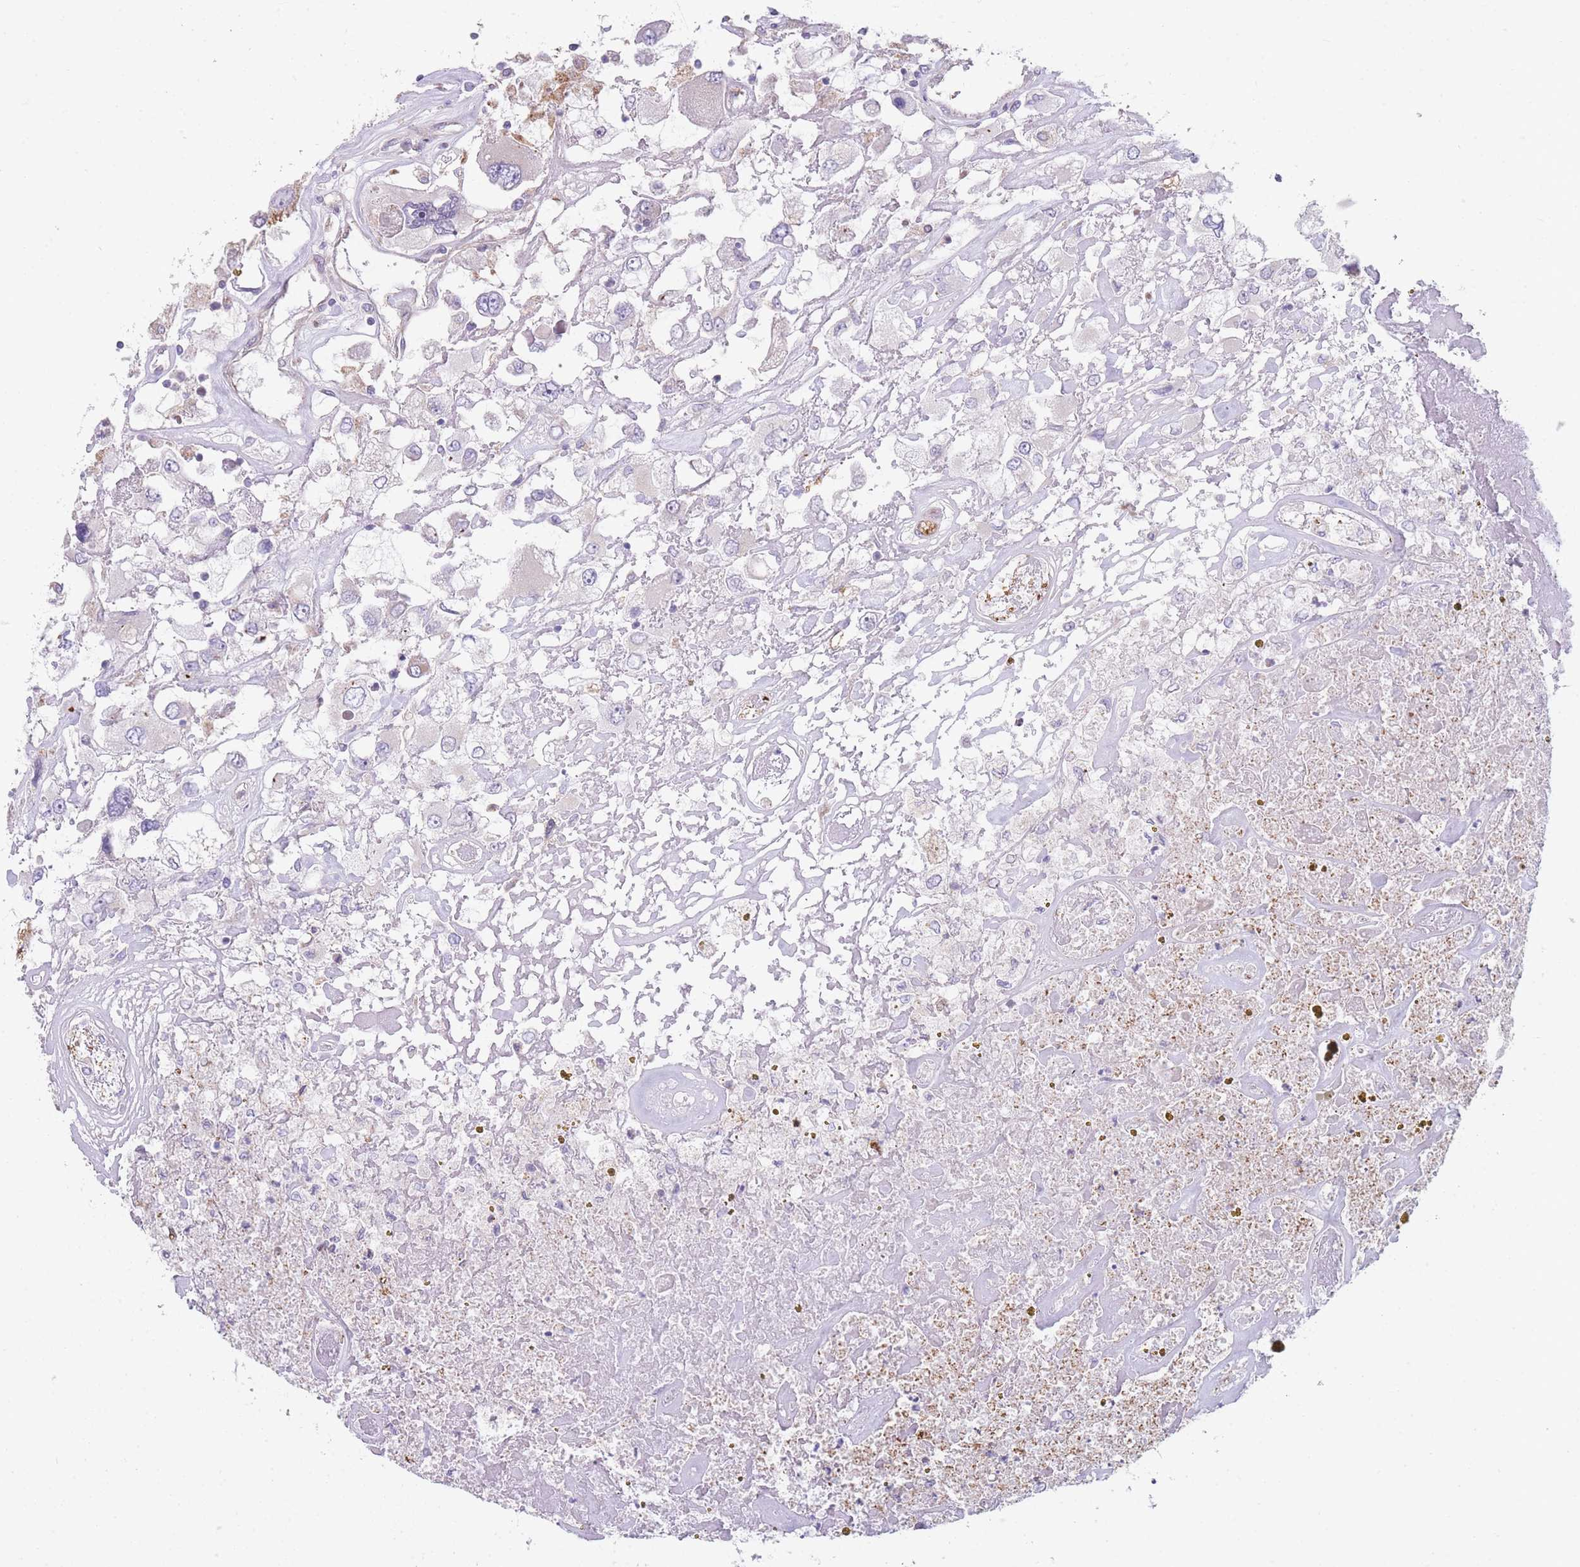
{"staining": {"intensity": "negative", "quantity": "none", "location": "none"}, "tissue": "renal cancer", "cell_type": "Tumor cells", "image_type": "cancer", "snomed": [{"axis": "morphology", "description": "Adenocarcinoma, NOS"}, {"axis": "topography", "description": "Kidney"}], "caption": "Immunohistochemistry photomicrograph of renal cancer (adenocarcinoma) stained for a protein (brown), which reveals no staining in tumor cells. (Immunohistochemistry, brightfield microscopy, high magnification).", "gene": "SMPD4", "patient": {"sex": "female", "age": 52}}